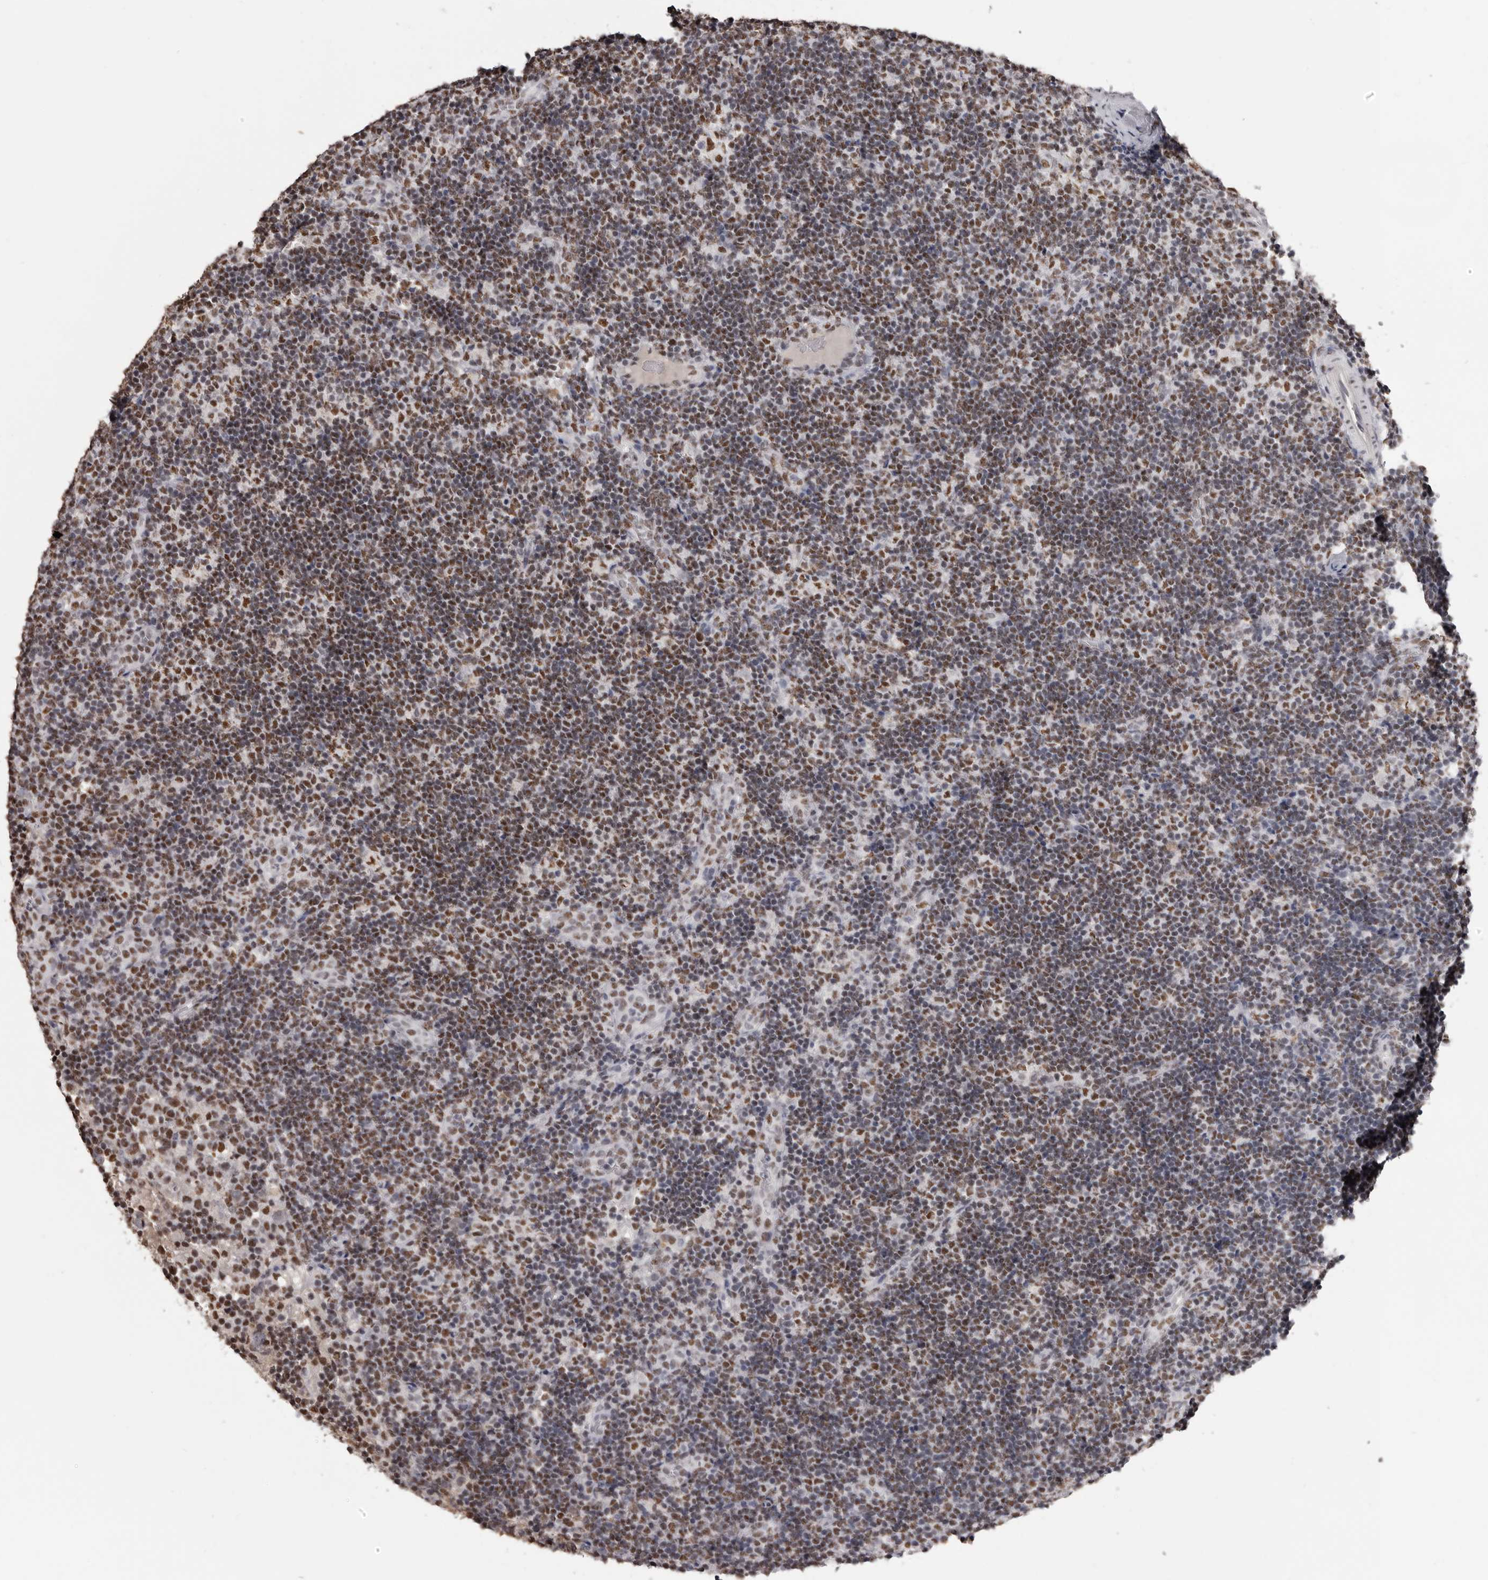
{"staining": {"intensity": "moderate", "quantity": "25%-75%", "location": "nuclear"}, "tissue": "lymph node", "cell_type": "Germinal center cells", "image_type": "normal", "snomed": [{"axis": "morphology", "description": "Normal tissue, NOS"}, {"axis": "topography", "description": "Lymph node"}], "caption": "Germinal center cells exhibit medium levels of moderate nuclear staining in about 25%-75% of cells in unremarkable human lymph node. Nuclei are stained in blue.", "gene": "SCAF4", "patient": {"sex": "female", "age": 22}}